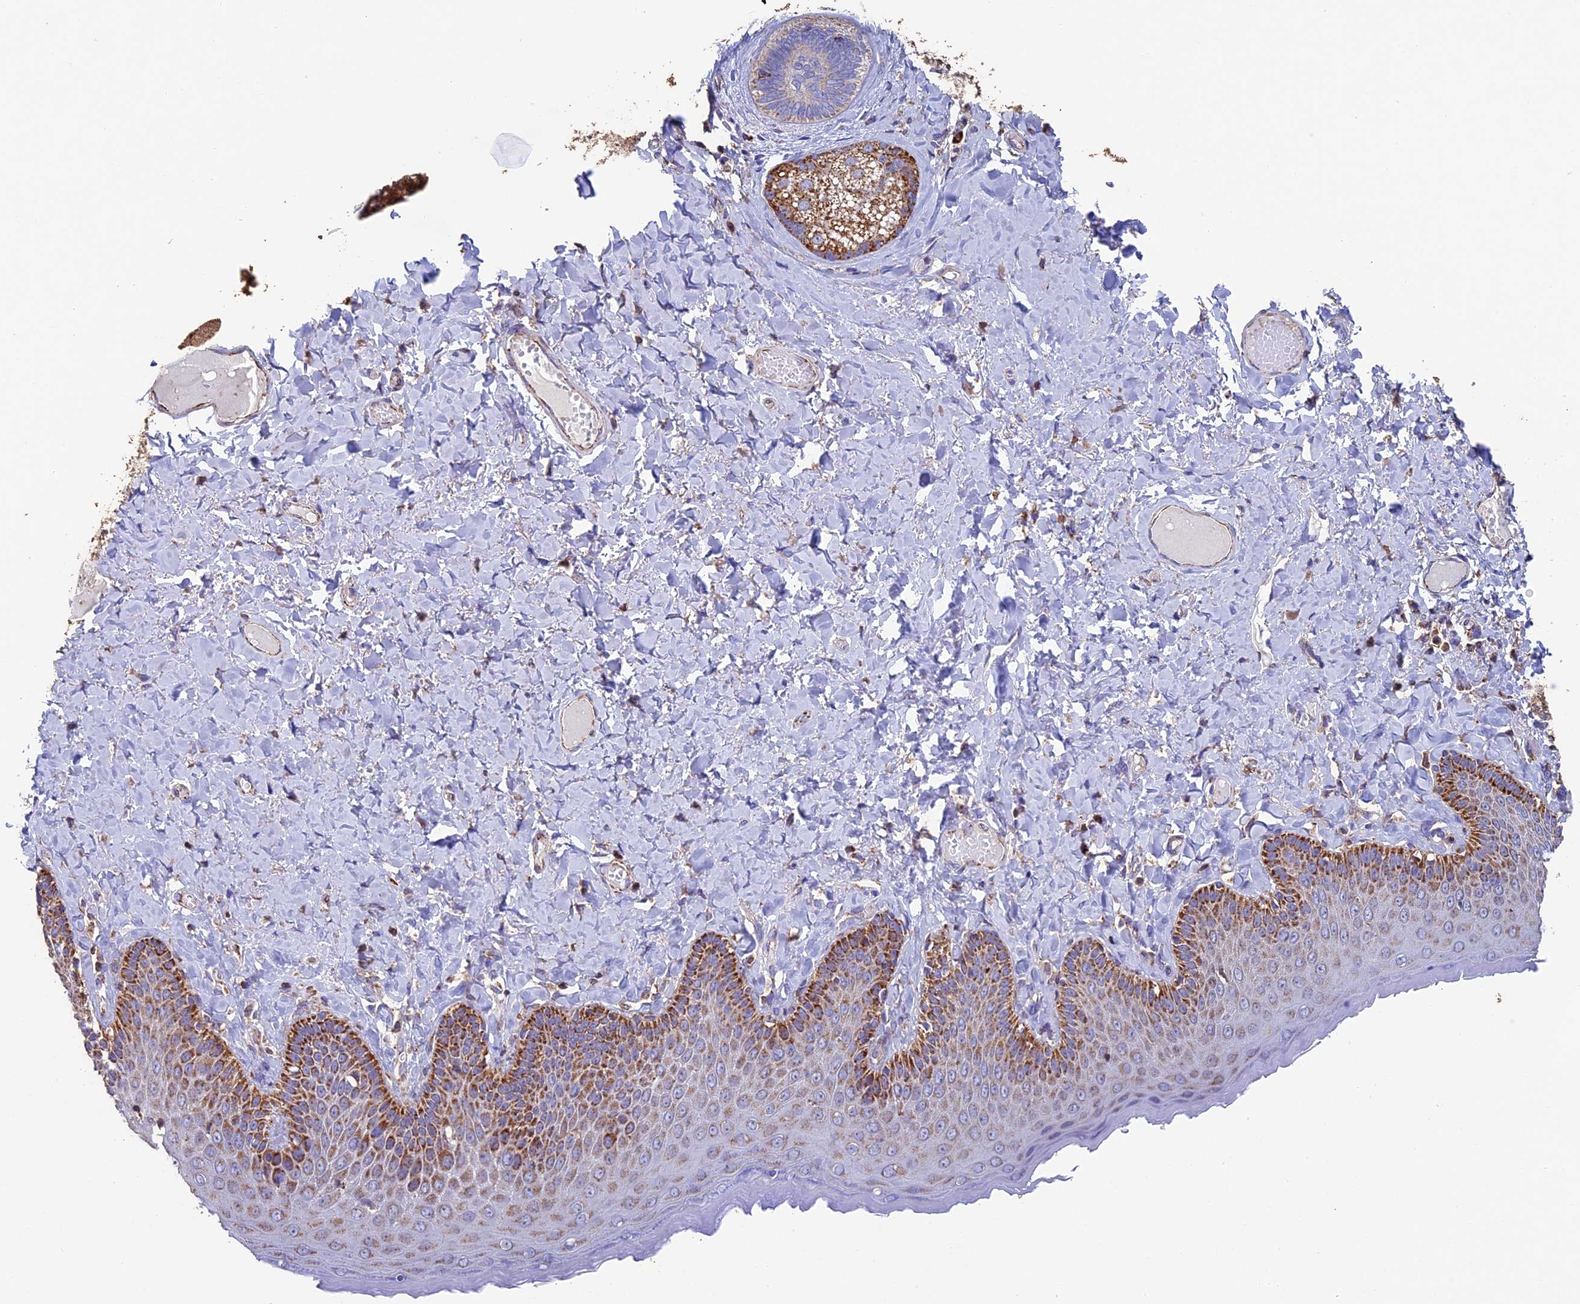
{"staining": {"intensity": "moderate", "quantity": "25%-75%", "location": "cytoplasmic/membranous"}, "tissue": "skin", "cell_type": "Epidermal cells", "image_type": "normal", "snomed": [{"axis": "morphology", "description": "Normal tissue, NOS"}, {"axis": "topography", "description": "Anal"}], "caption": "Immunohistochemistry (IHC) image of unremarkable skin stained for a protein (brown), which displays medium levels of moderate cytoplasmic/membranous positivity in approximately 25%-75% of epidermal cells.", "gene": "ADAT1", "patient": {"sex": "male", "age": 69}}